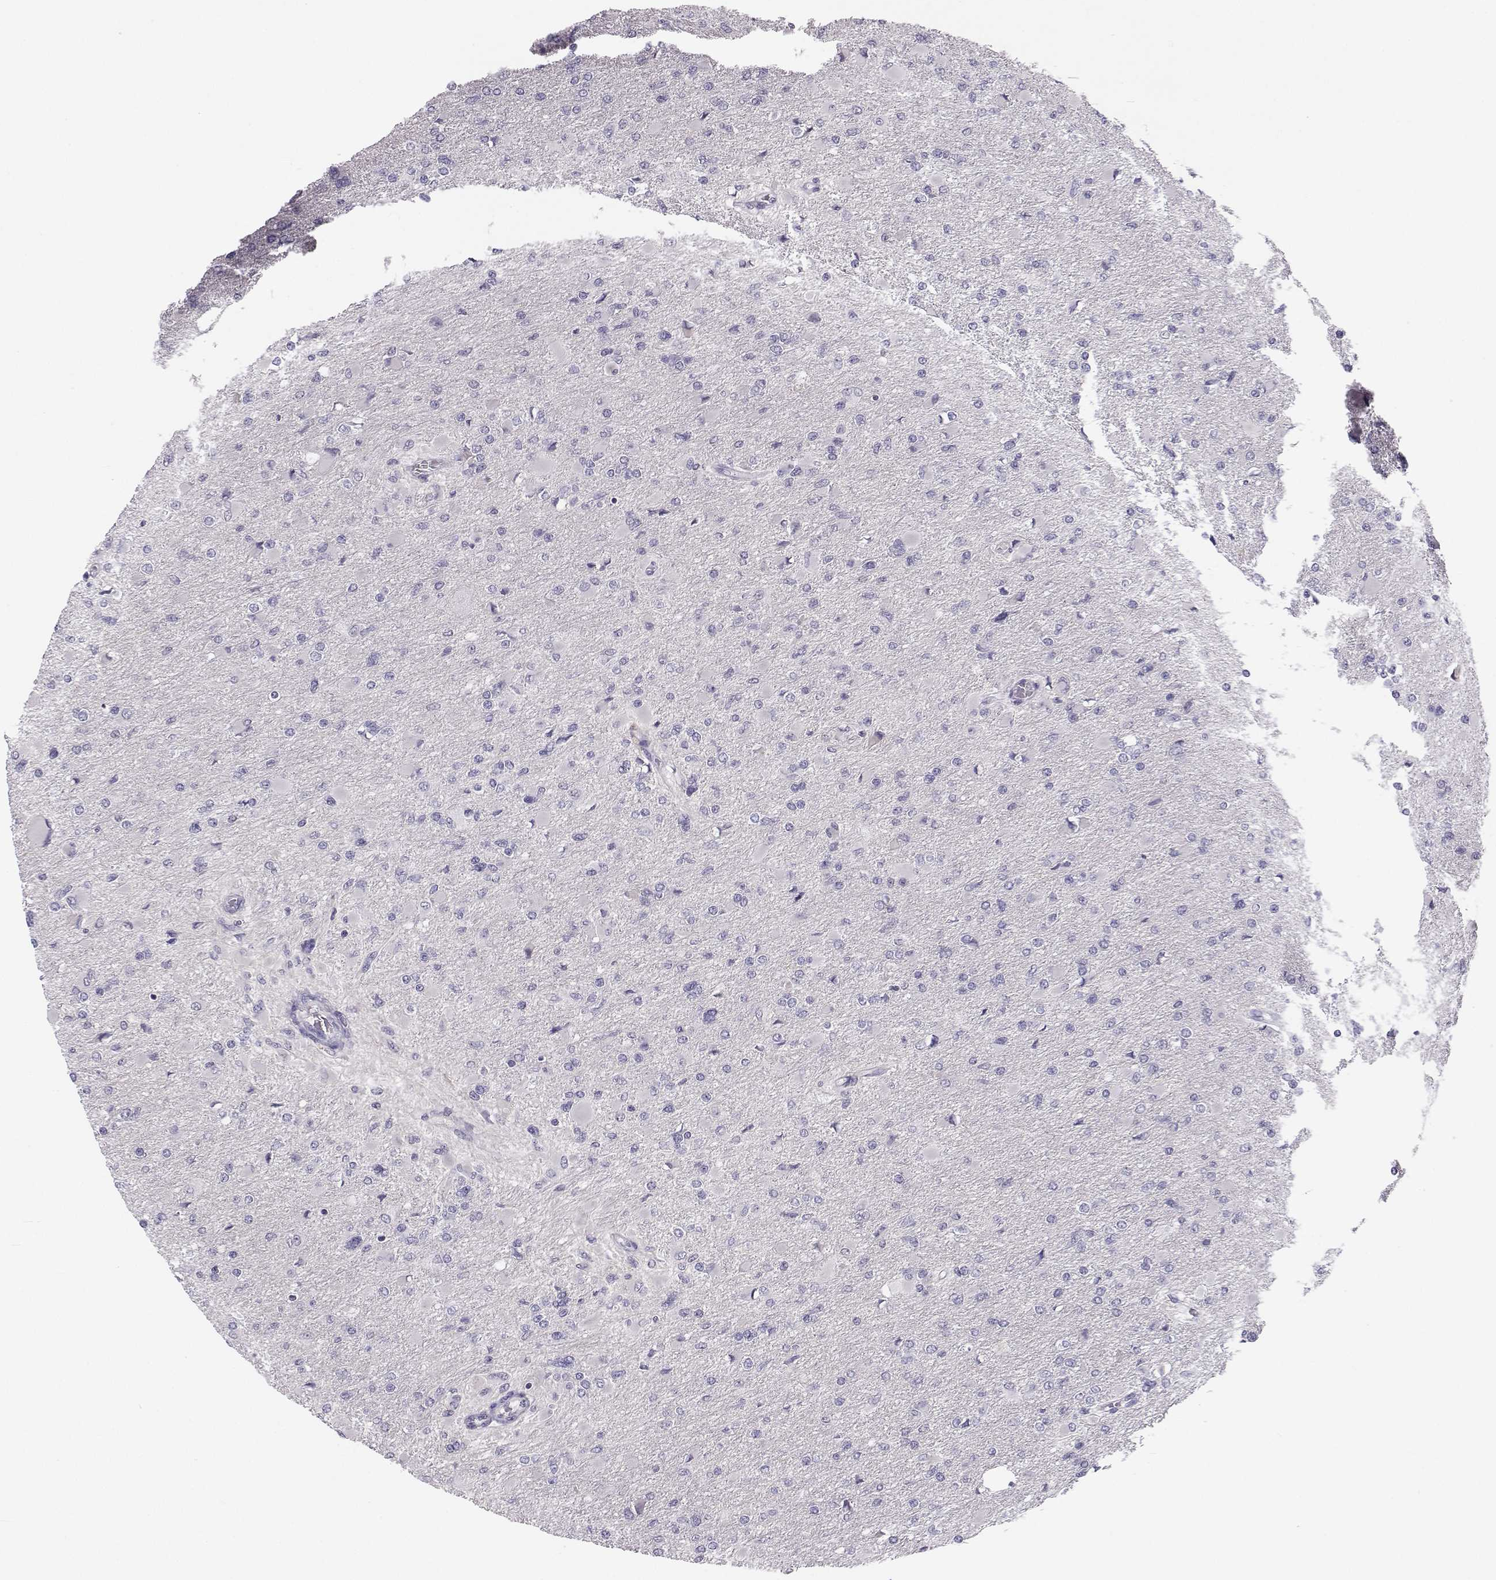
{"staining": {"intensity": "negative", "quantity": "none", "location": "none"}, "tissue": "glioma", "cell_type": "Tumor cells", "image_type": "cancer", "snomed": [{"axis": "morphology", "description": "Glioma, malignant, High grade"}, {"axis": "topography", "description": "Cerebral cortex"}], "caption": "Glioma stained for a protein using immunohistochemistry displays no staining tumor cells.", "gene": "MROH7", "patient": {"sex": "female", "age": 36}}